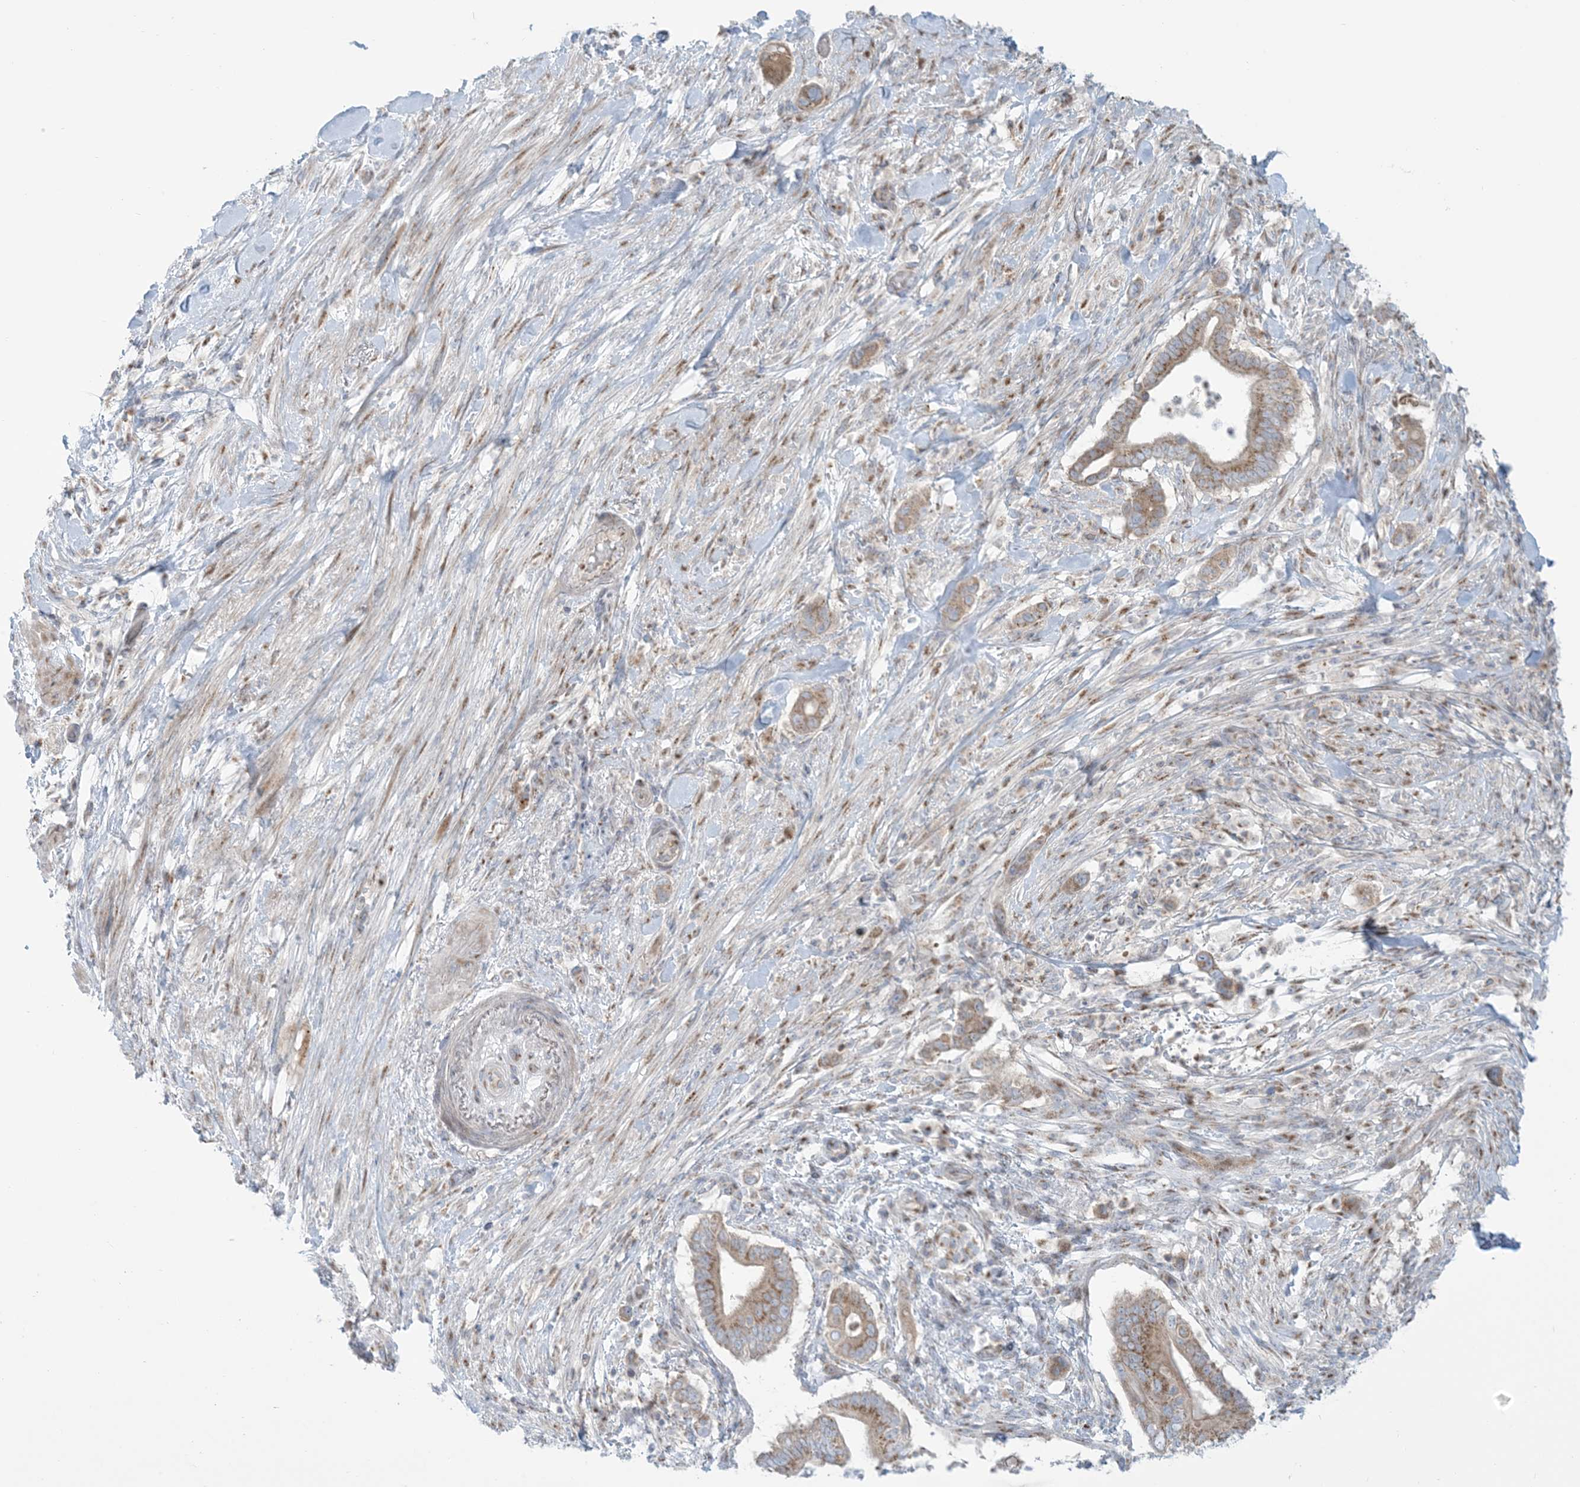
{"staining": {"intensity": "moderate", "quantity": ">75%", "location": "cytoplasmic/membranous"}, "tissue": "pancreatic cancer", "cell_type": "Tumor cells", "image_type": "cancer", "snomed": [{"axis": "morphology", "description": "Adenocarcinoma, NOS"}, {"axis": "topography", "description": "Pancreas"}], "caption": "About >75% of tumor cells in human adenocarcinoma (pancreatic) show moderate cytoplasmic/membranous protein positivity as visualized by brown immunohistochemical staining.", "gene": "AFTPH", "patient": {"sex": "male", "age": 68}}